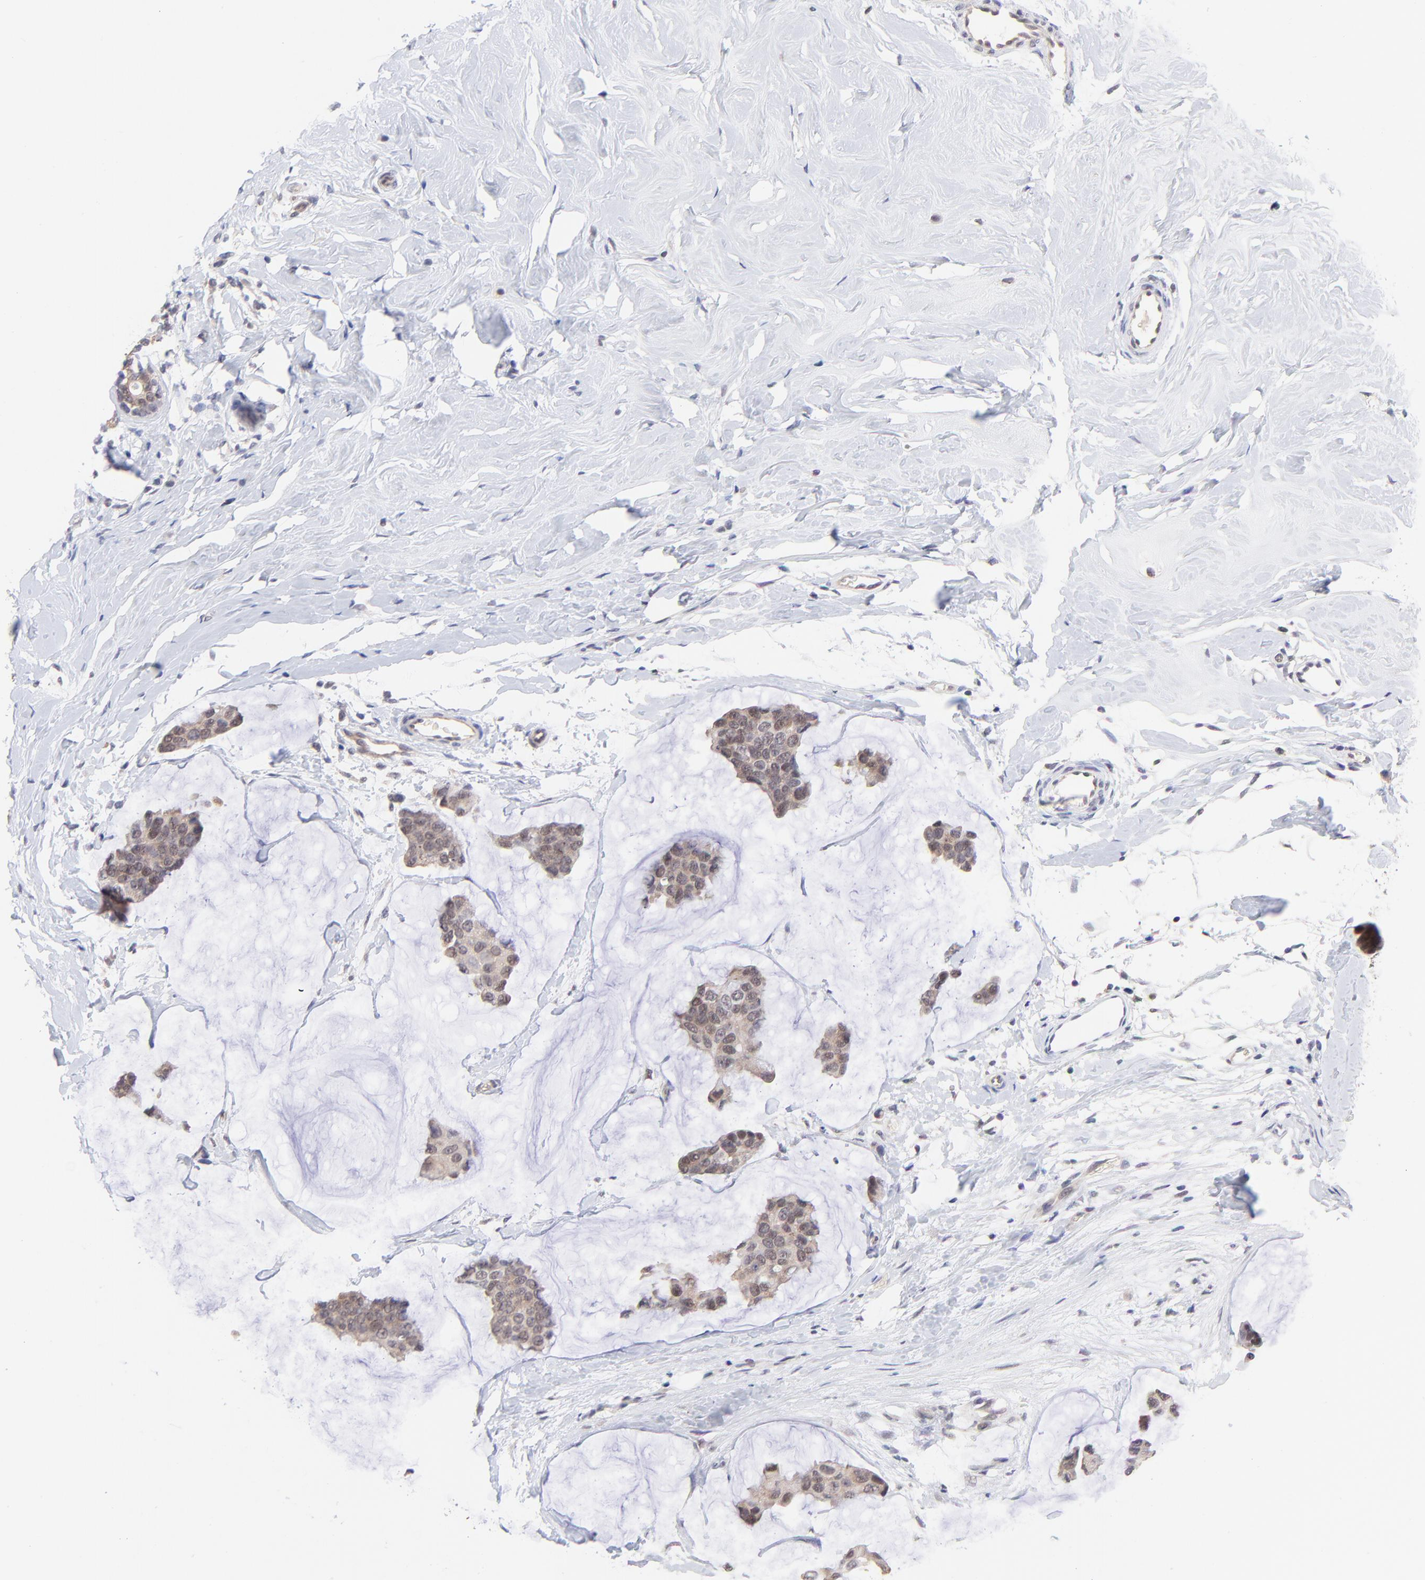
{"staining": {"intensity": "weak", "quantity": ">75%", "location": "cytoplasmic/membranous"}, "tissue": "breast cancer", "cell_type": "Tumor cells", "image_type": "cancer", "snomed": [{"axis": "morphology", "description": "Normal tissue, NOS"}, {"axis": "morphology", "description": "Duct carcinoma"}, {"axis": "topography", "description": "Breast"}], "caption": "Approximately >75% of tumor cells in human breast infiltrating ductal carcinoma reveal weak cytoplasmic/membranous protein expression as visualized by brown immunohistochemical staining.", "gene": "ZNF747", "patient": {"sex": "female", "age": 50}}